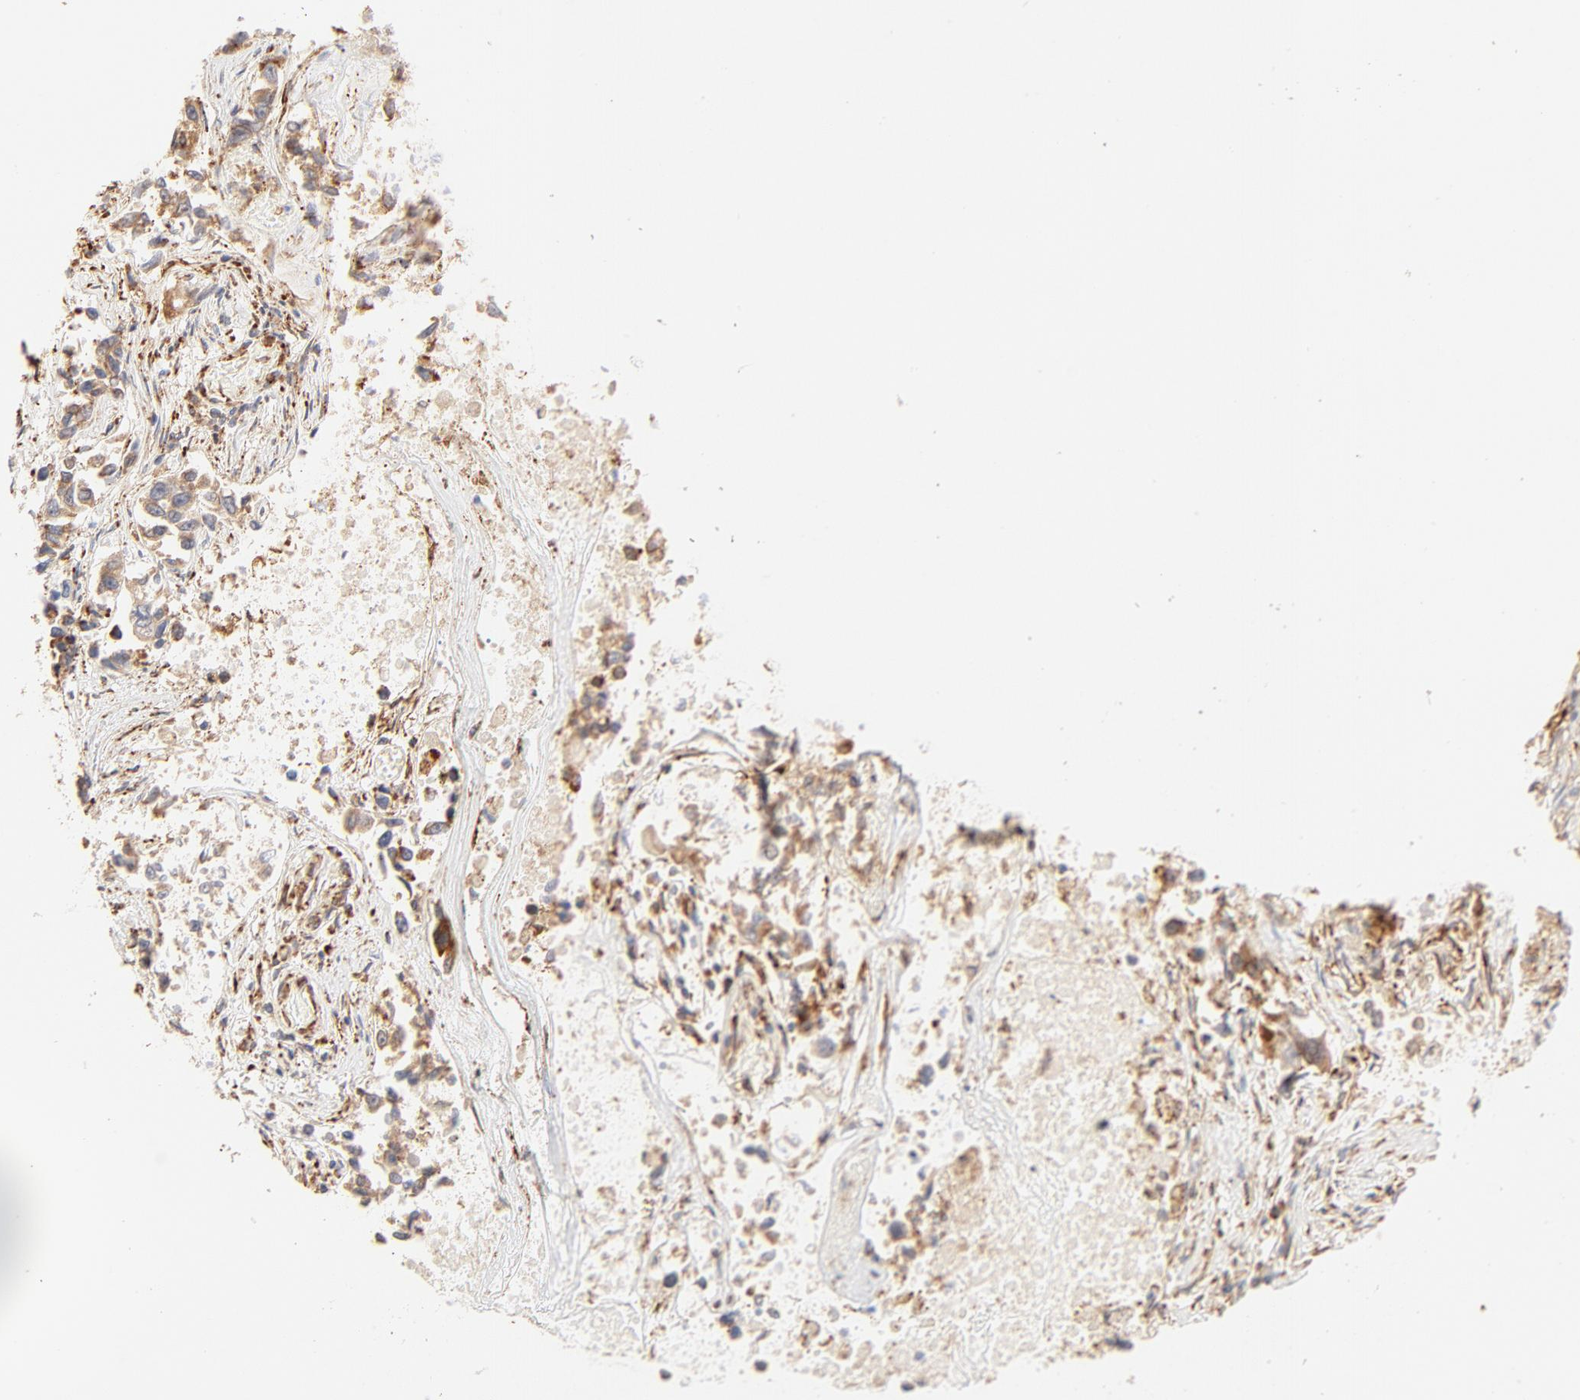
{"staining": {"intensity": "moderate", "quantity": ">75%", "location": "cytoplasmic/membranous"}, "tissue": "lung cancer", "cell_type": "Tumor cells", "image_type": "cancer", "snomed": [{"axis": "morphology", "description": "Adenocarcinoma, NOS"}, {"axis": "topography", "description": "Lung"}], "caption": "Protein staining of adenocarcinoma (lung) tissue reveals moderate cytoplasmic/membranous expression in approximately >75% of tumor cells.", "gene": "PARP12", "patient": {"sex": "male", "age": 84}}